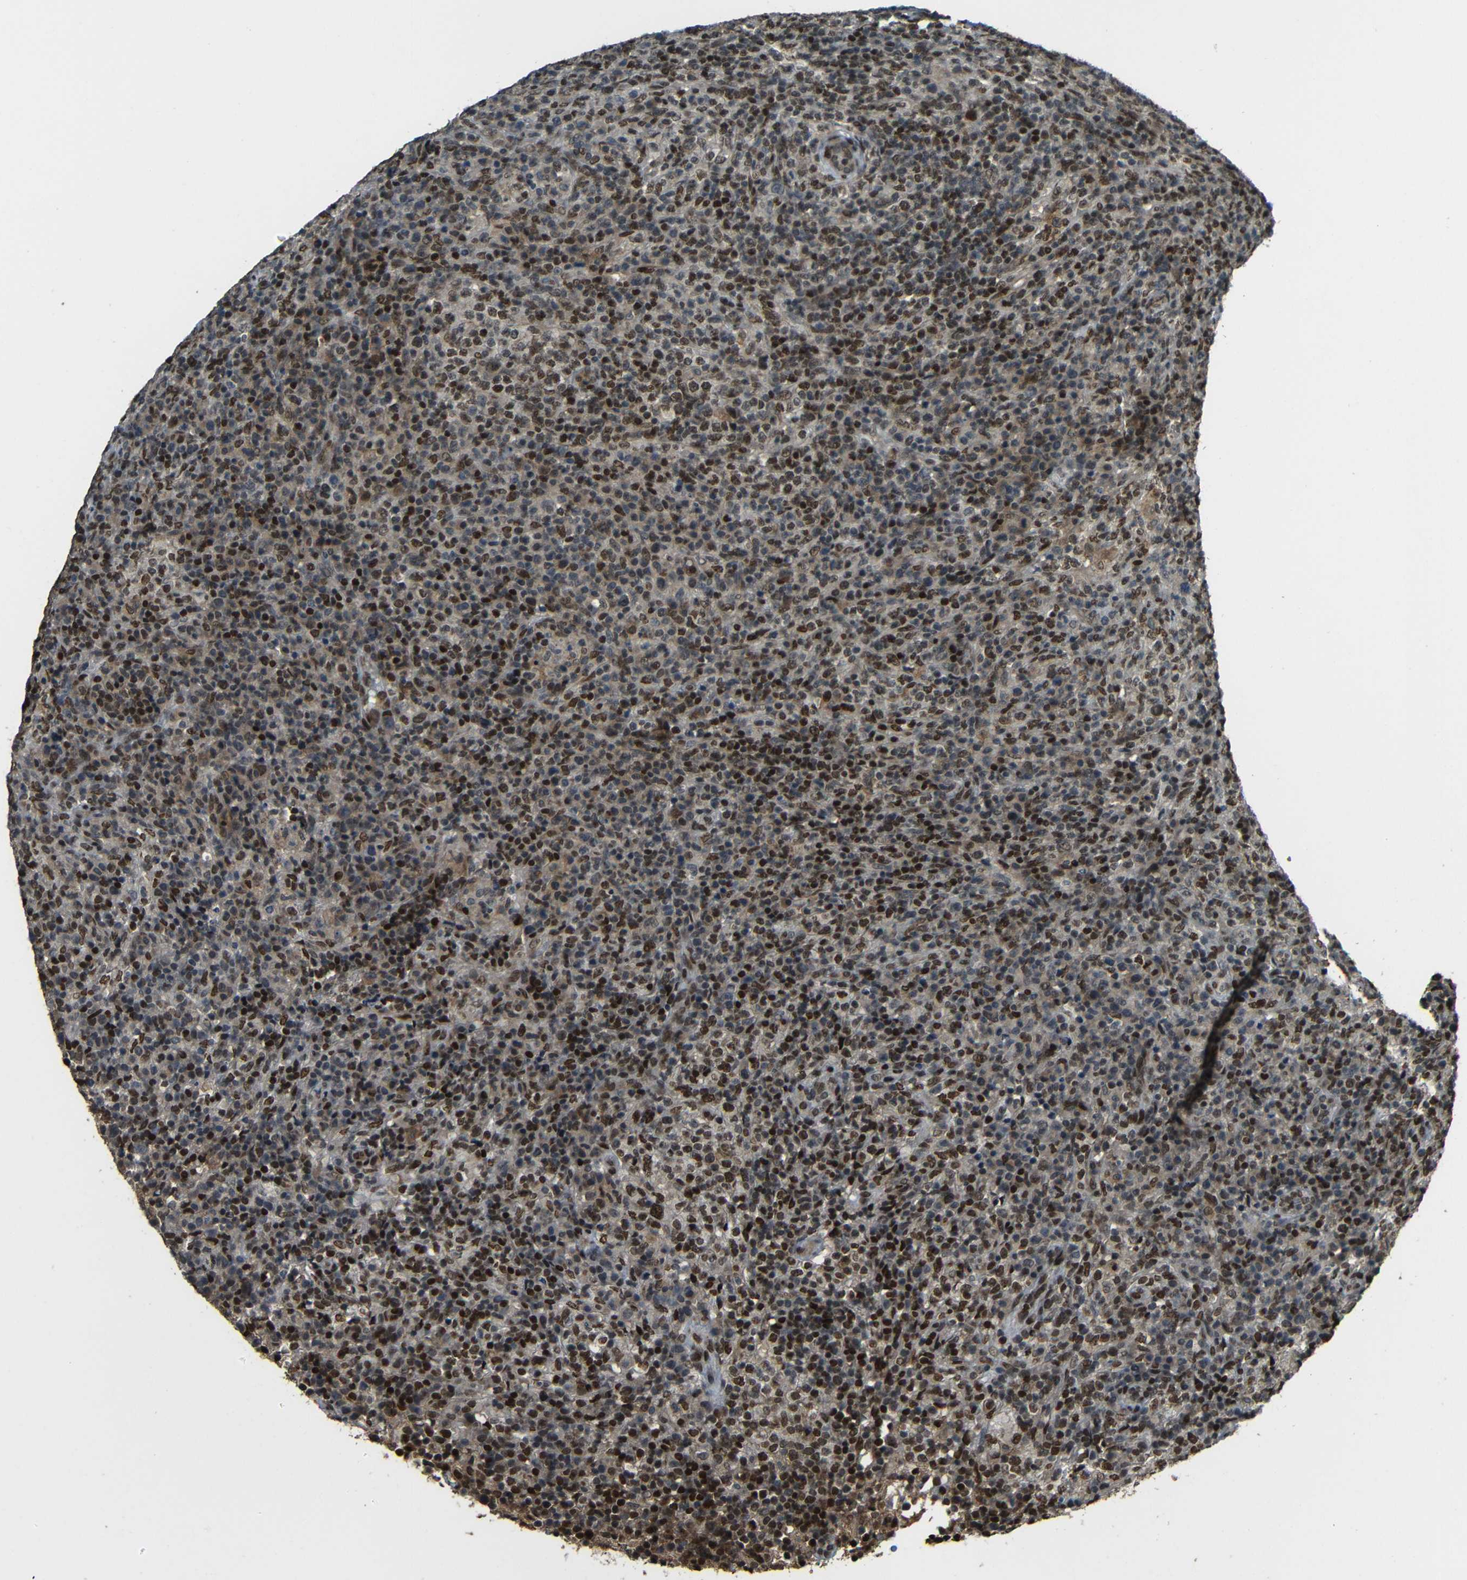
{"staining": {"intensity": "strong", "quantity": "25%-75%", "location": "nuclear"}, "tissue": "lymphoma", "cell_type": "Tumor cells", "image_type": "cancer", "snomed": [{"axis": "morphology", "description": "Malignant lymphoma, non-Hodgkin's type, High grade"}, {"axis": "topography", "description": "Lymph node"}], "caption": "High-grade malignant lymphoma, non-Hodgkin's type tissue reveals strong nuclear positivity in approximately 25%-75% of tumor cells (DAB IHC with brightfield microscopy, high magnification).", "gene": "PSIP1", "patient": {"sex": "female", "age": 76}}